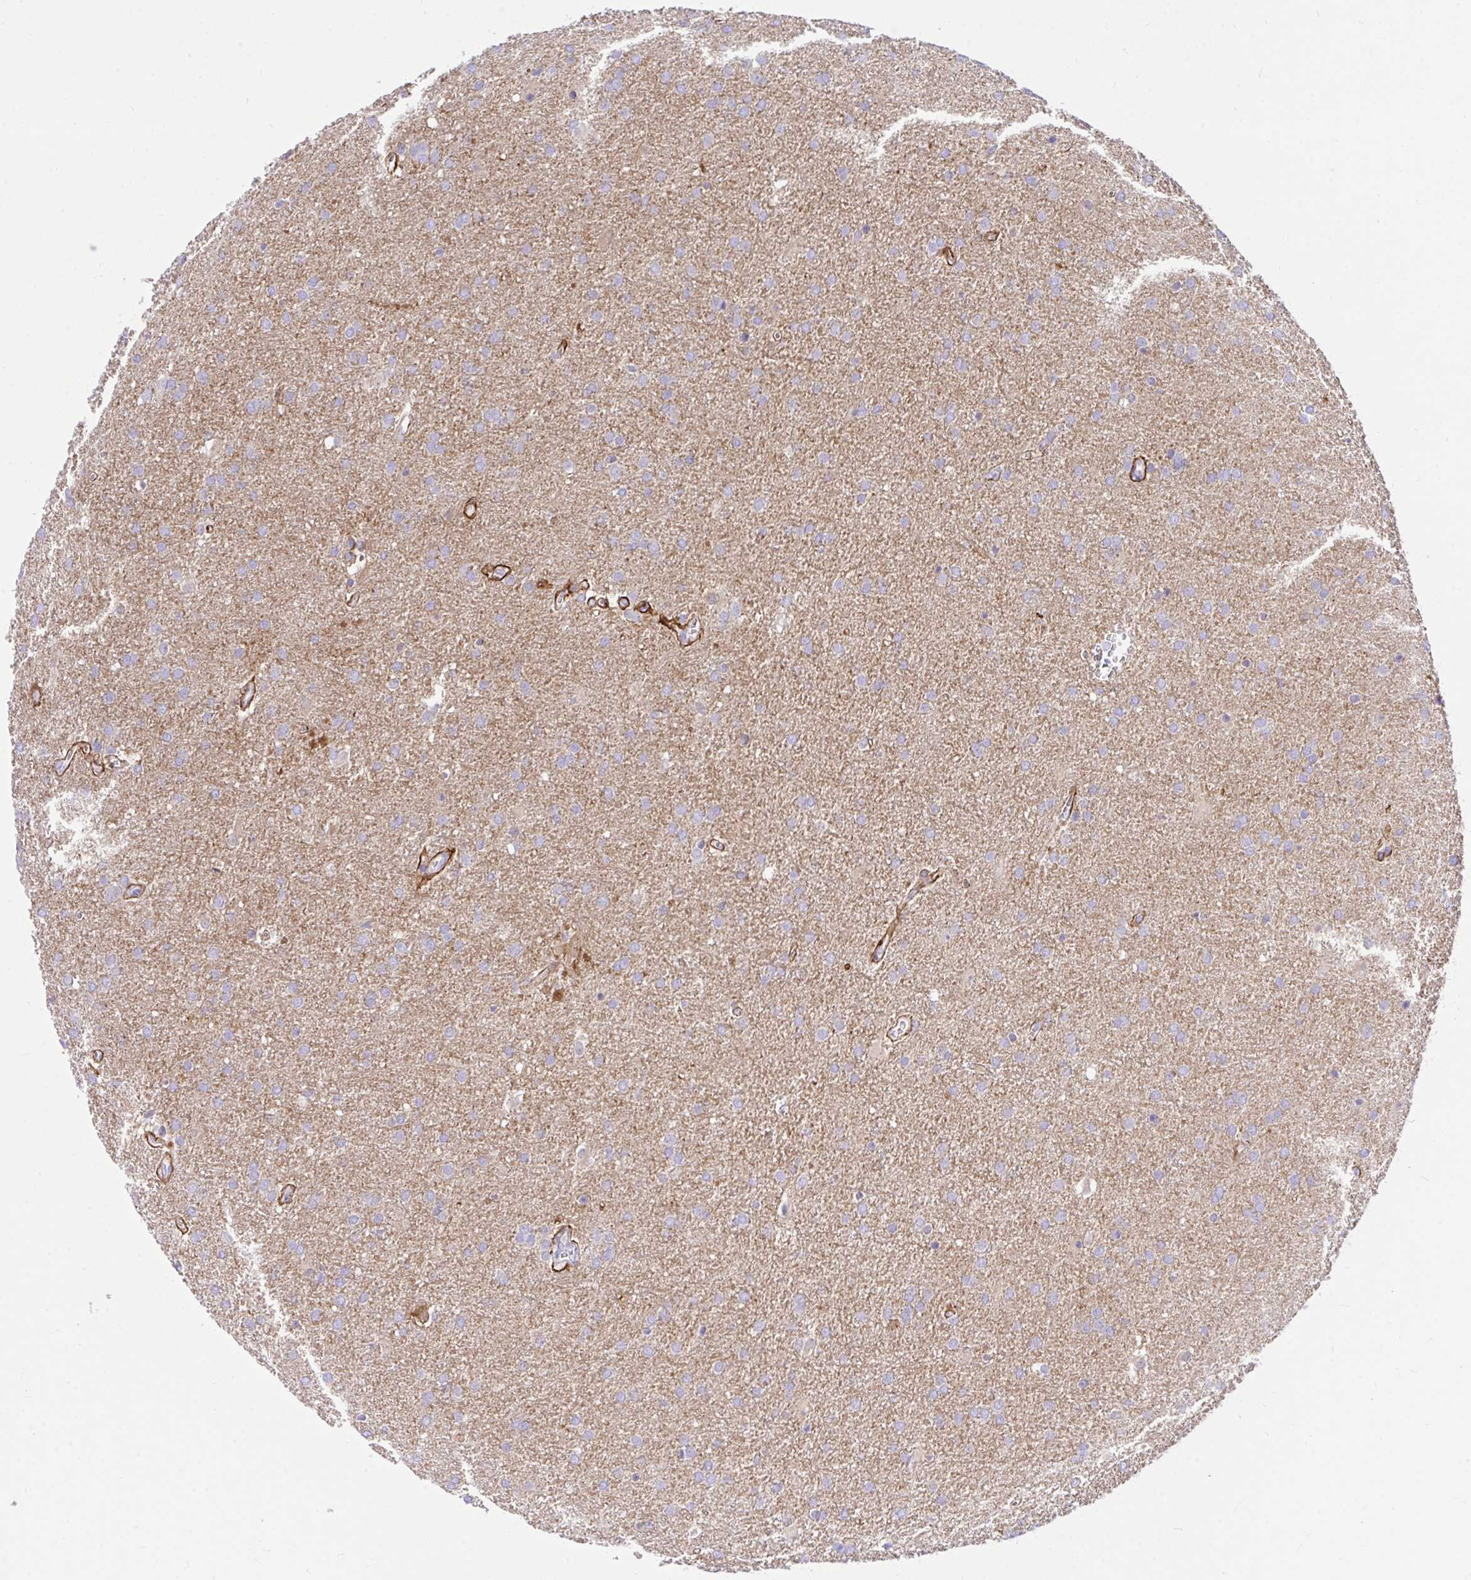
{"staining": {"intensity": "negative", "quantity": "none", "location": "none"}, "tissue": "glioma", "cell_type": "Tumor cells", "image_type": "cancer", "snomed": [{"axis": "morphology", "description": "Glioma, malignant, Low grade"}, {"axis": "topography", "description": "Brain"}], "caption": "Glioma stained for a protein using IHC shows no positivity tumor cells.", "gene": "TLN2", "patient": {"sex": "female", "age": 32}}